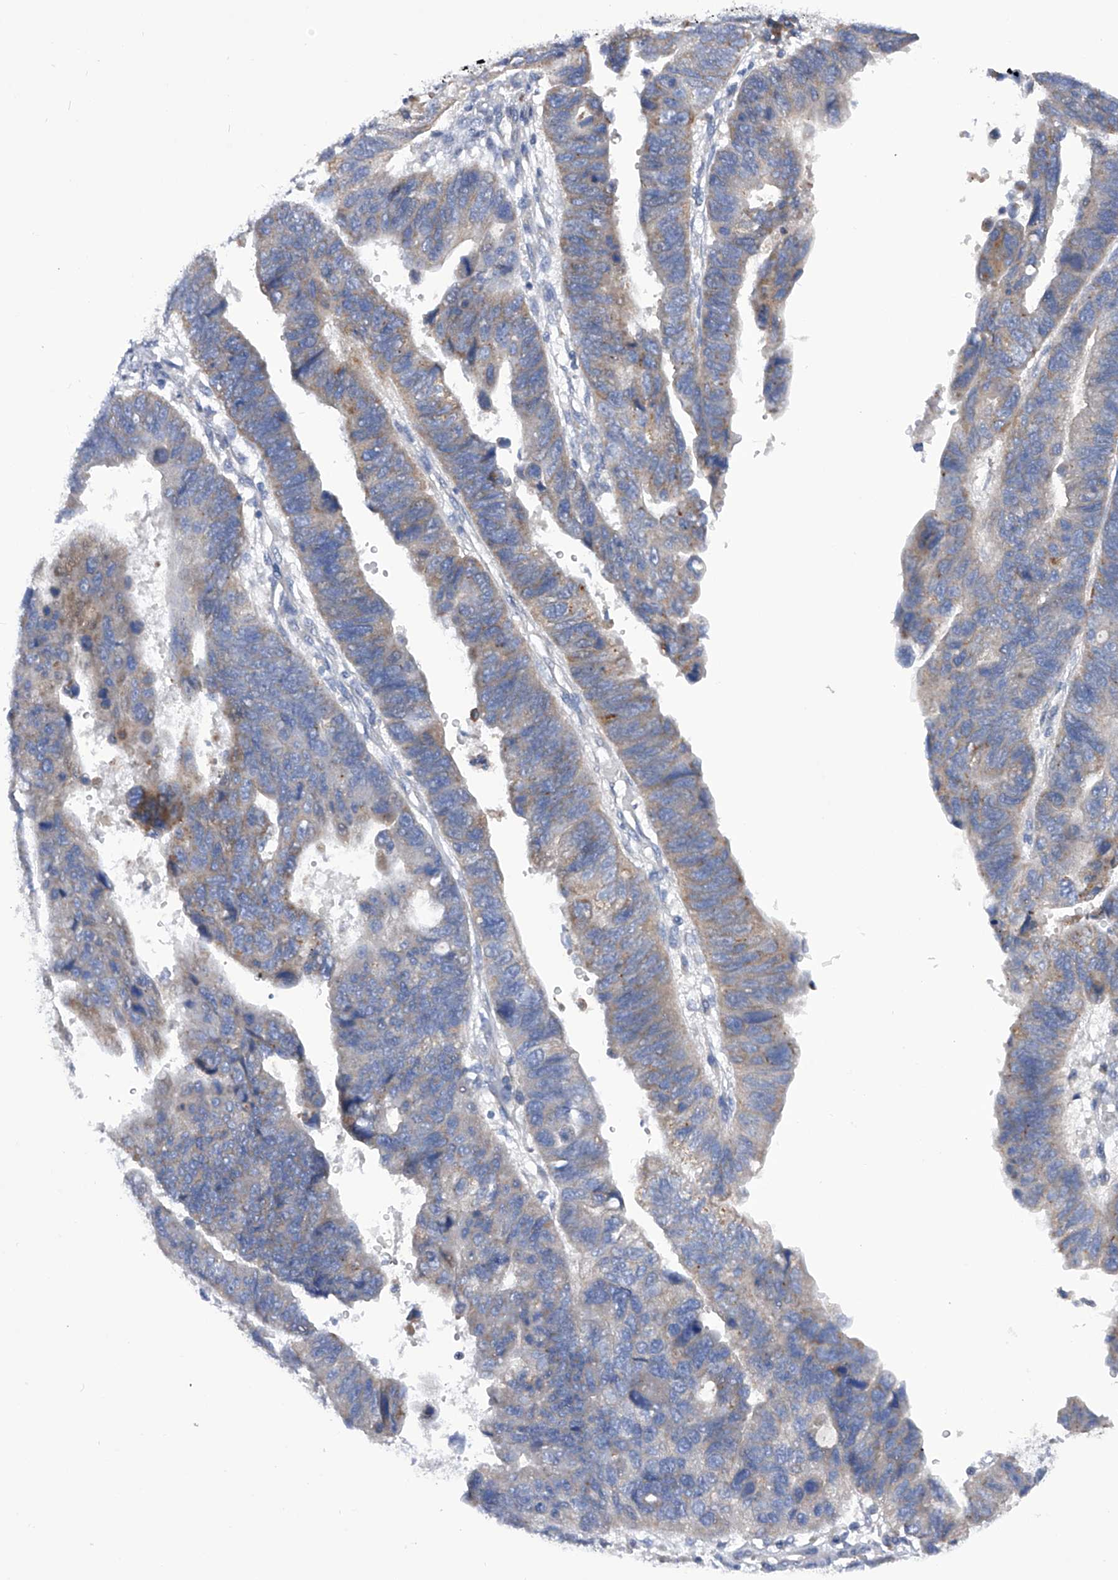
{"staining": {"intensity": "weak", "quantity": "25%-75%", "location": "cytoplasmic/membranous"}, "tissue": "stomach cancer", "cell_type": "Tumor cells", "image_type": "cancer", "snomed": [{"axis": "morphology", "description": "Adenocarcinoma, NOS"}, {"axis": "topography", "description": "Stomach"}], "caption": "IHC (DAB (3,3'-diaminobenzidine)) staining of human adenocarcinoma (stomach) shows weak cytoplasmic/membranous protein positivity in approximately 25%-75% of tumor cells. (brown staining indicates protein expression, while blue staining denotes nuclei).", "gene": "MLYCD", "patient": {"sex": "male", "age": 59}}